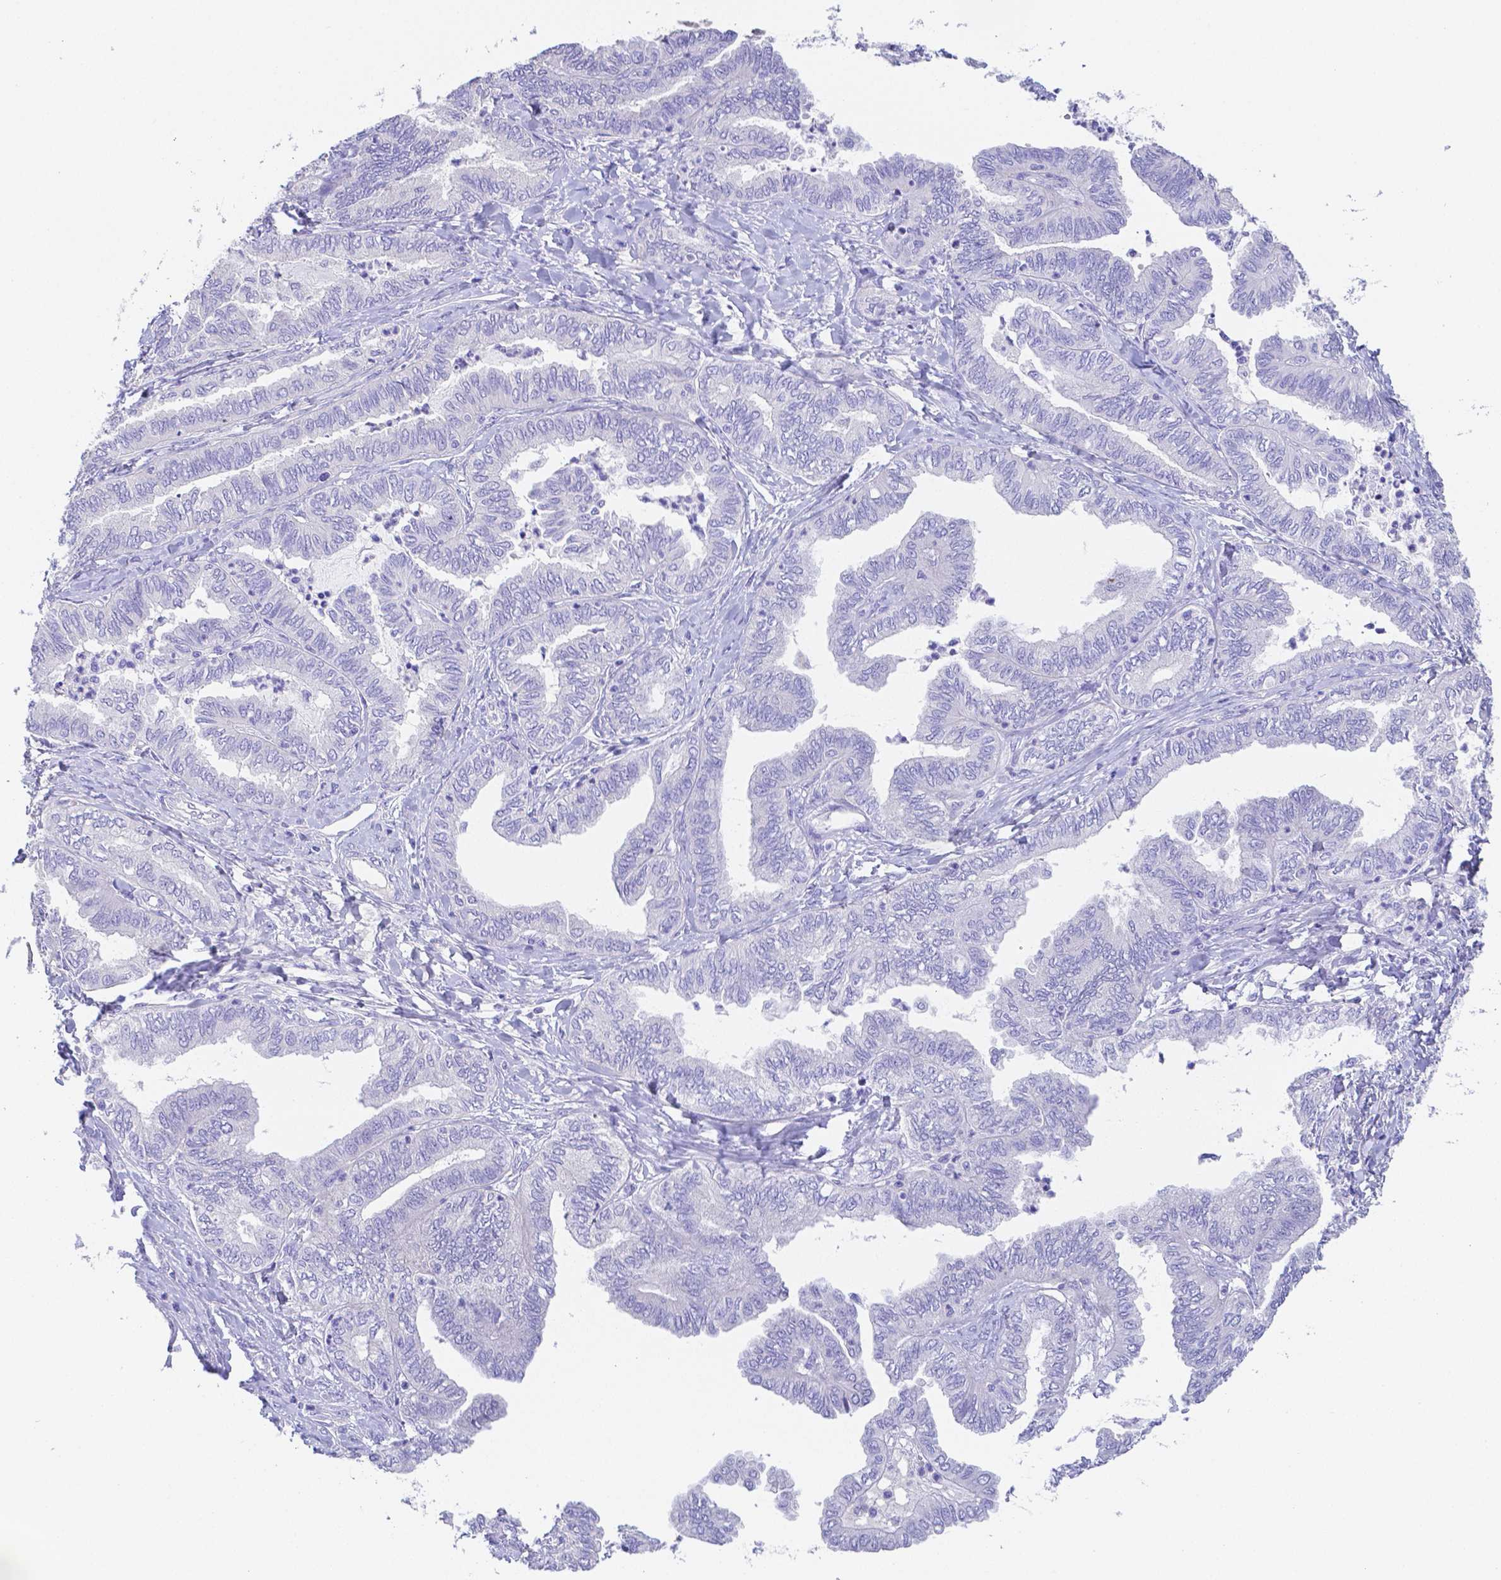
{"staining": {"intensity": "negative", "quantity": "none", "location": "none"}, "tissue": "ovarian cancer", "cell_type": "Tumor cells", "image_type": "cancer", "snomed": [{"axis": "morphology", "description": "Carcinoma, endometroid"}, {"axis": "topography", "description": "Ovary"}], "caption": "A micrograph of ovarian cancer (endometroid carcinoma) stained for a protein displays no brown staining in tumor cells. (DAB immunohistochemistry with hematoxylin counter stain).", "gene": "ZG16B", "patient": {"sex": "female", "age": 70}}